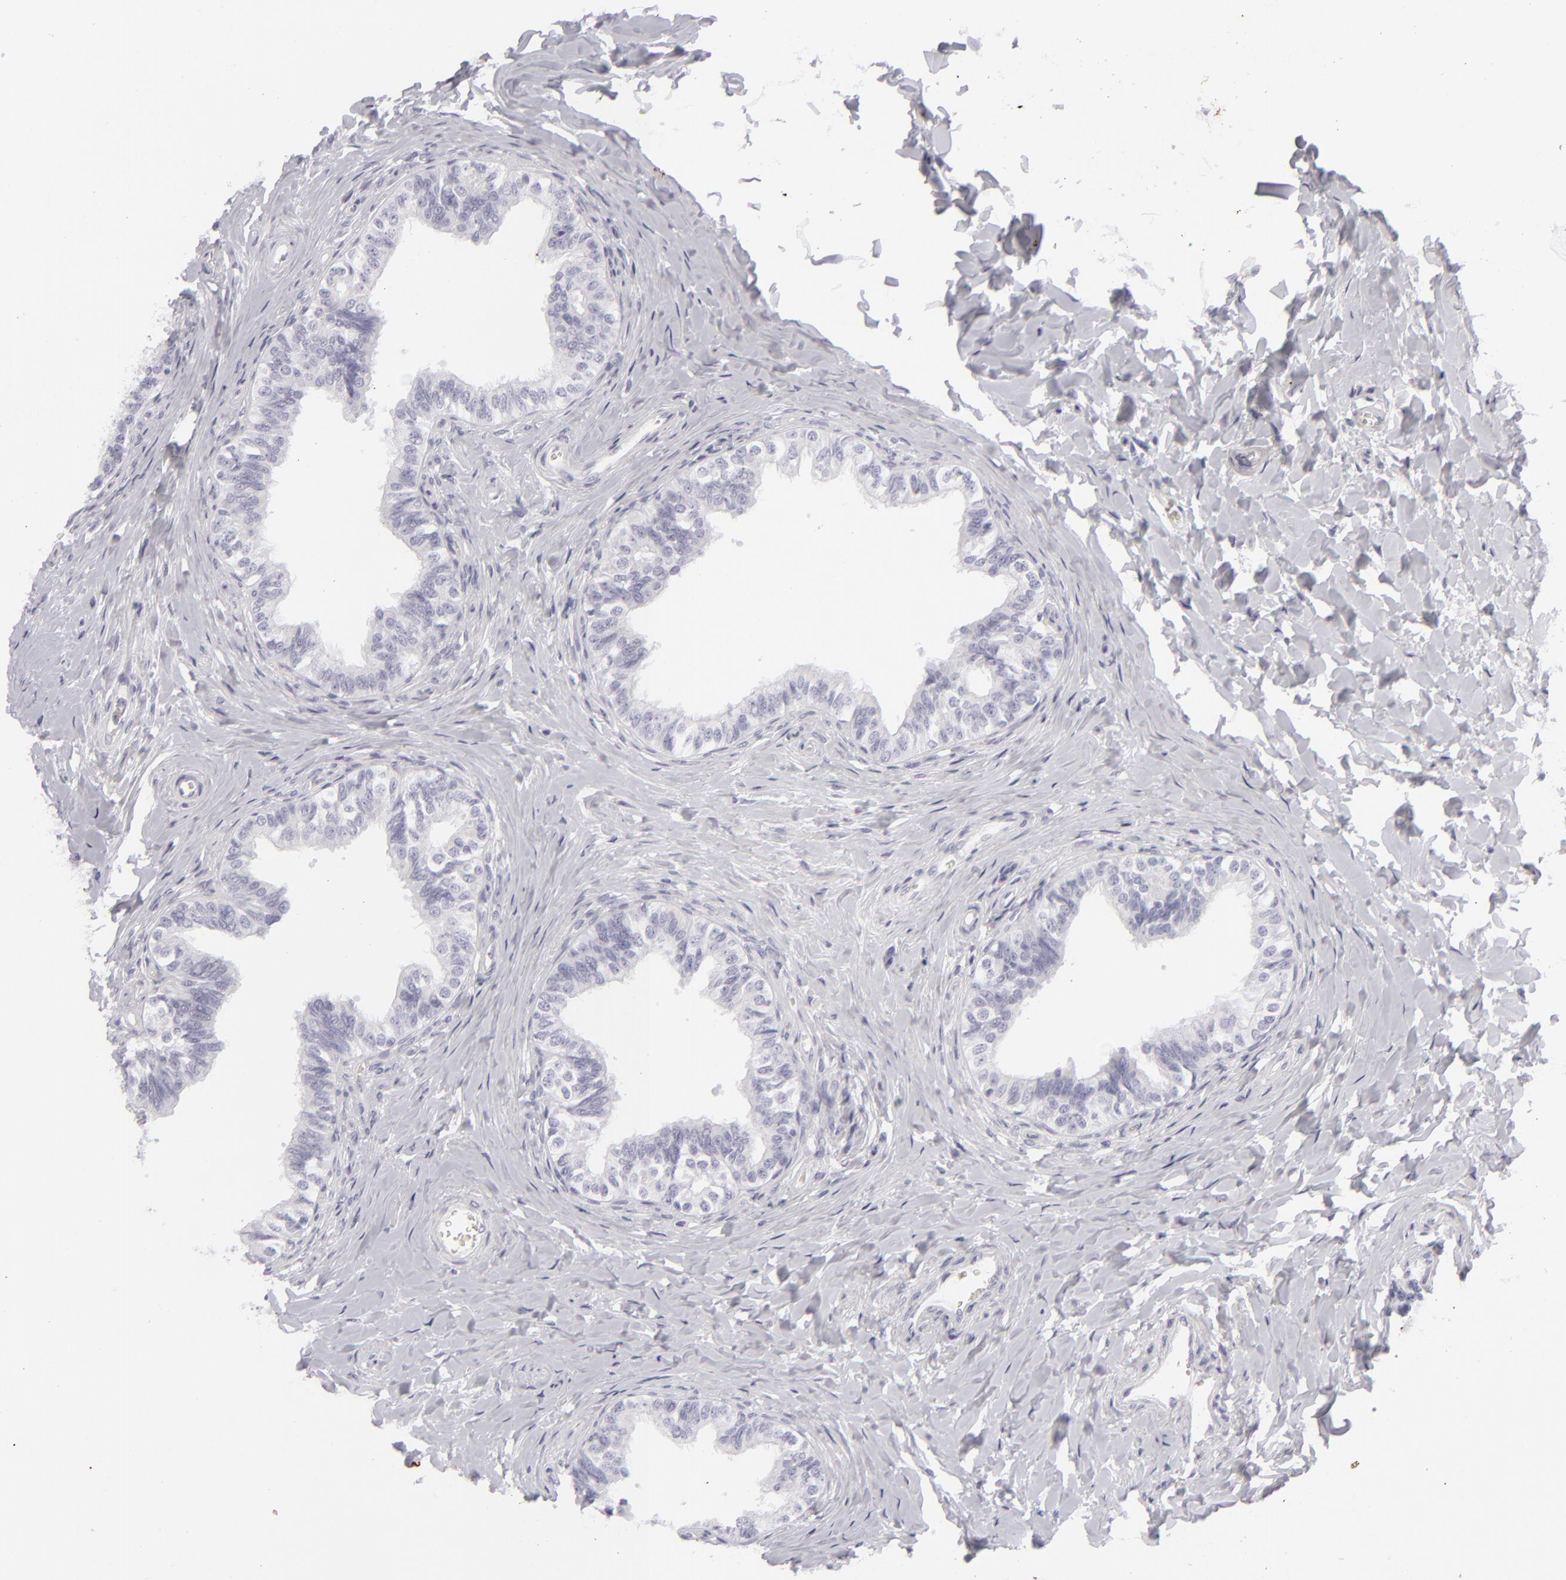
{"staining": {"intensity": "negative", "quantity": "none", "location": "none"}, "tissue": "epididymis", "cell_type": "Glandular cells", "image_type": "normal", "snomed": [{"axis": "morphology", "description": "Normal tissue, NOS"}, {"axis": "topography", "description": "Soft tissue"}, {"axis": "topography", "description": "Epididymis"}], "caption": "Immunohistochemical staining of benign human epididymis demonstrates no significant positivity in glandular cells. The staining was performed using DAB (3,3'-diaminobenzidine) to visualize the protein expression in brown, while the nuclei were stained in blue with hematoxylin (Magnification: 20x).", "gene": "KRT1", "patient": {"sex": "male", "age": 26}}